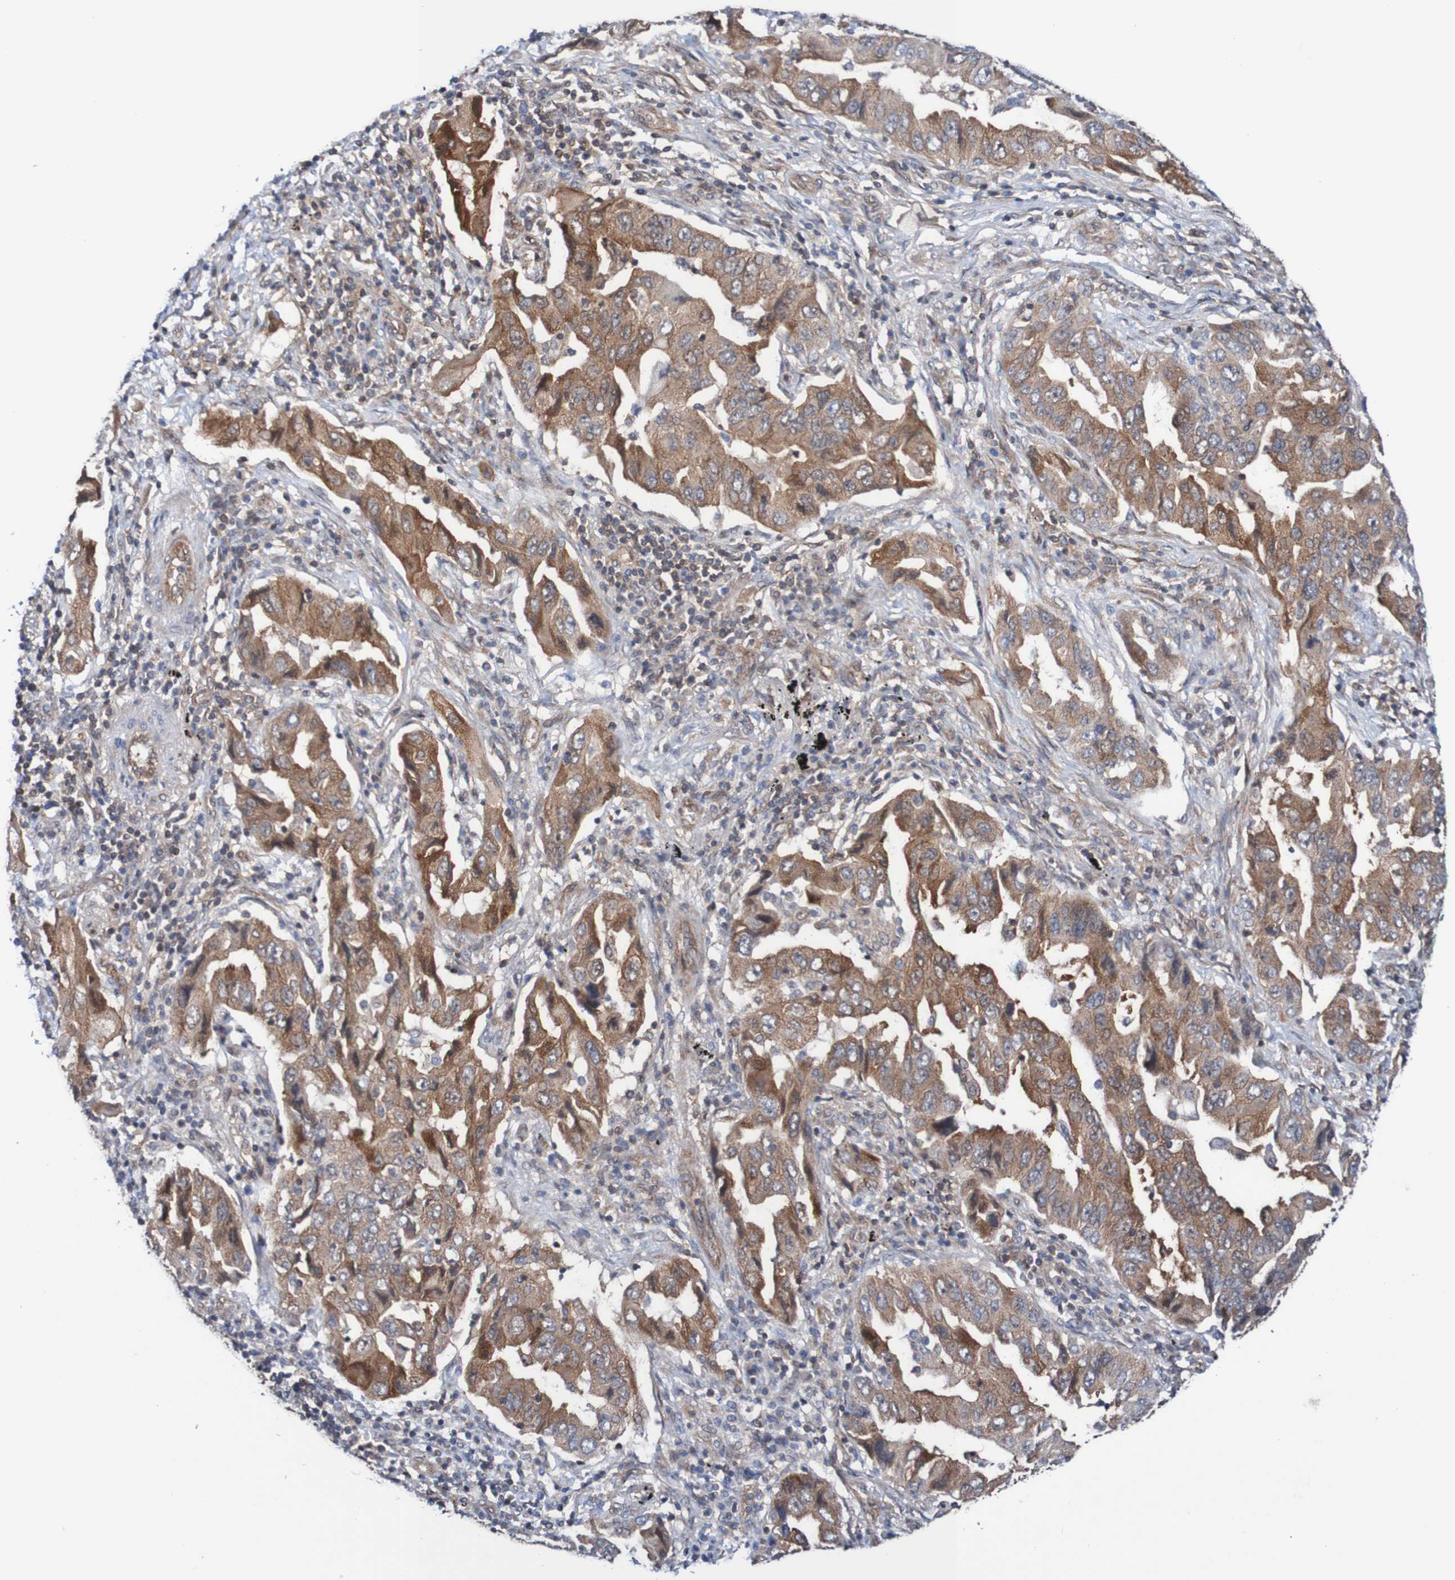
{"staining": {"intensity": "moderate", "quantity": ">75%", "location": "cytoplasmic/membranous"}, "tissue": "lung cancer", "cell_type": "Tumor cells", "image_type": "cancer", "snomed": [{"axis": "morphology", "description": "Adenocarcinoma, NOS"}, {"axis": "topography", "description": "Lung"}], "caption": "Immunohistochemistry (IHC) (DAB) staining of human lung adenocarcinoma displays moderate cytoplasmic/membranous protein staining in about >75% of tumor cells.", "gene": "RIGI", "patient": {"sex": "female", "age": 65}}